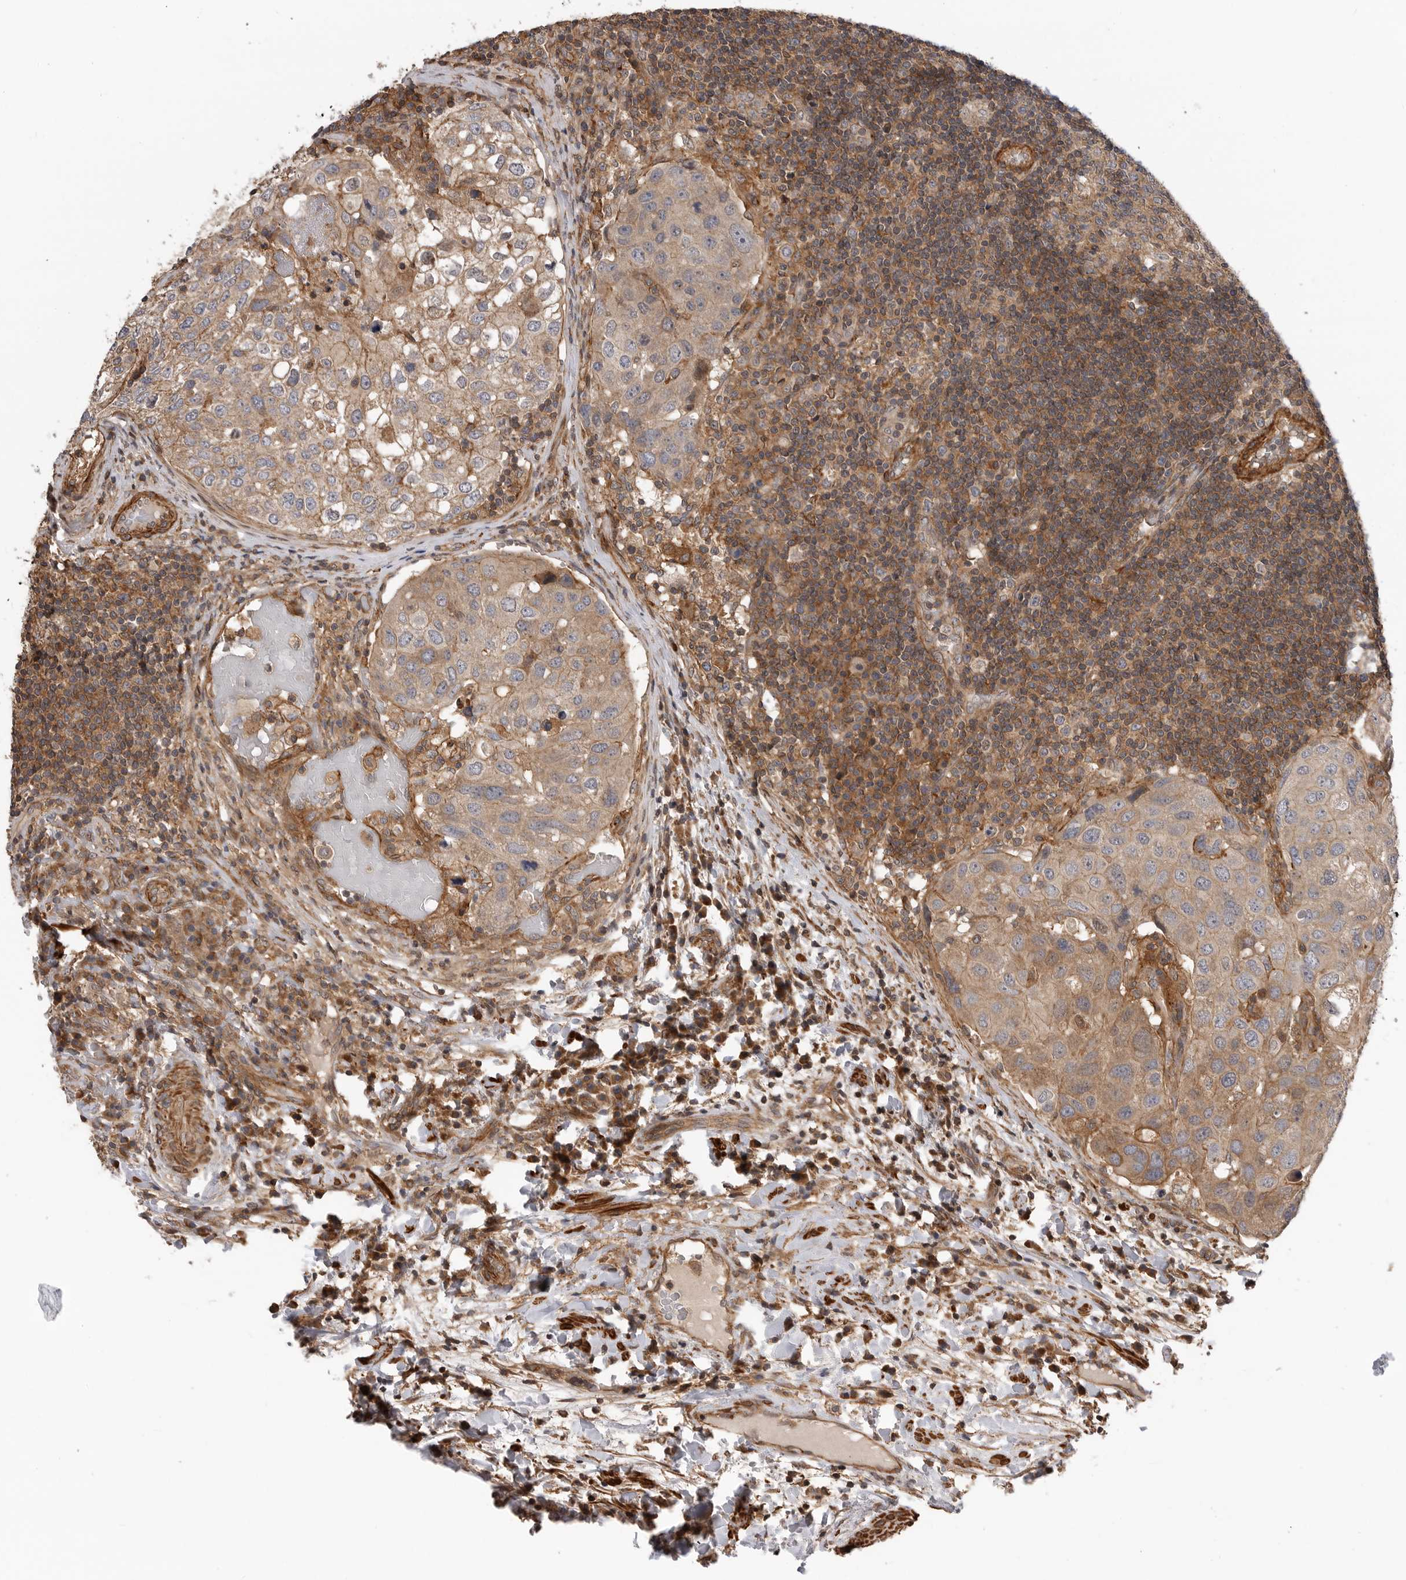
{"staining": {"intensity": "weak", "quantity": "<25%", "location": "cytoplasmic/membranous"}, "tissue": "urothelial cancer", "cell_type": "Tumor cells", "image_type": "cancer", "snomed": [{"axis": "morphology", "description": "Urothelial carcinoma, High grade"}, {"axis": "topography", "description": "Lymph node"}, {"axis": "topography", "description": "Urinary bladder"}], "caption": "An IHC image of urothelial cancer is shown. There is no staining in tumor cells of urothelial cancer. Nuclei are stained in blue.", "gene": "TRIM56", "patient": {"sex": "male", "age": 51}}